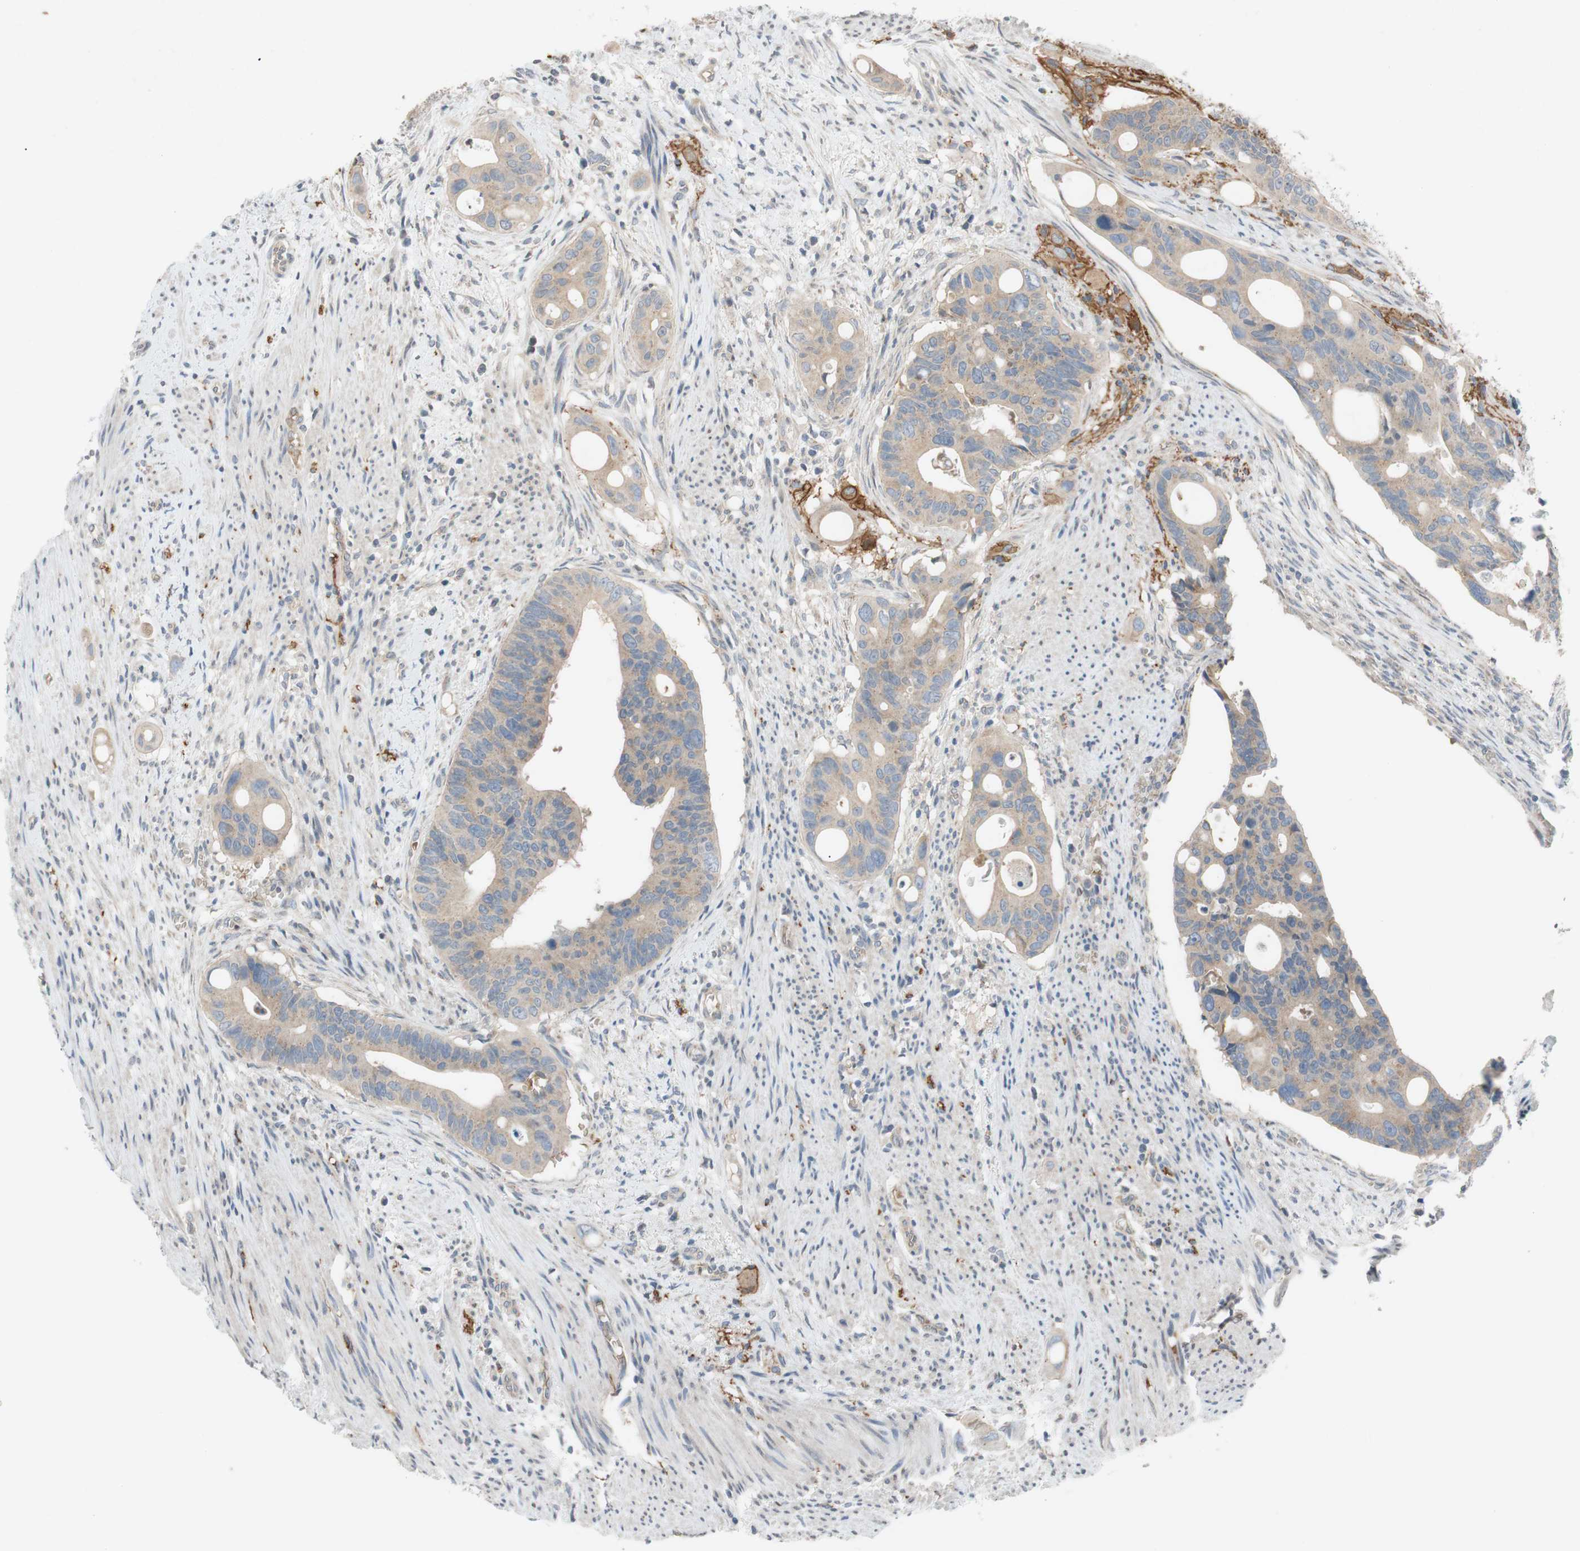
{"staining": {"intensity": "weak", "quantity": ">75%", "location": "cytoplasmic/membranous"}, "tissue": "colorectal cancer", "cell_type": "Tumor cells", "image_type": "cancer", "snomed": [{"axis": "morphology", "description": "Adenocarcinoma, NOS"}, {"axis": "topography", "description": "Colon"}], "caption": "Immunohistochemical staining of human colorectal cancer exhibits low levels of weak cytoplasmic/membranous protein expression in about >75% of tumor cells.", "gene": "ADD2", "patient": {"sex": "female", "age": 57}}